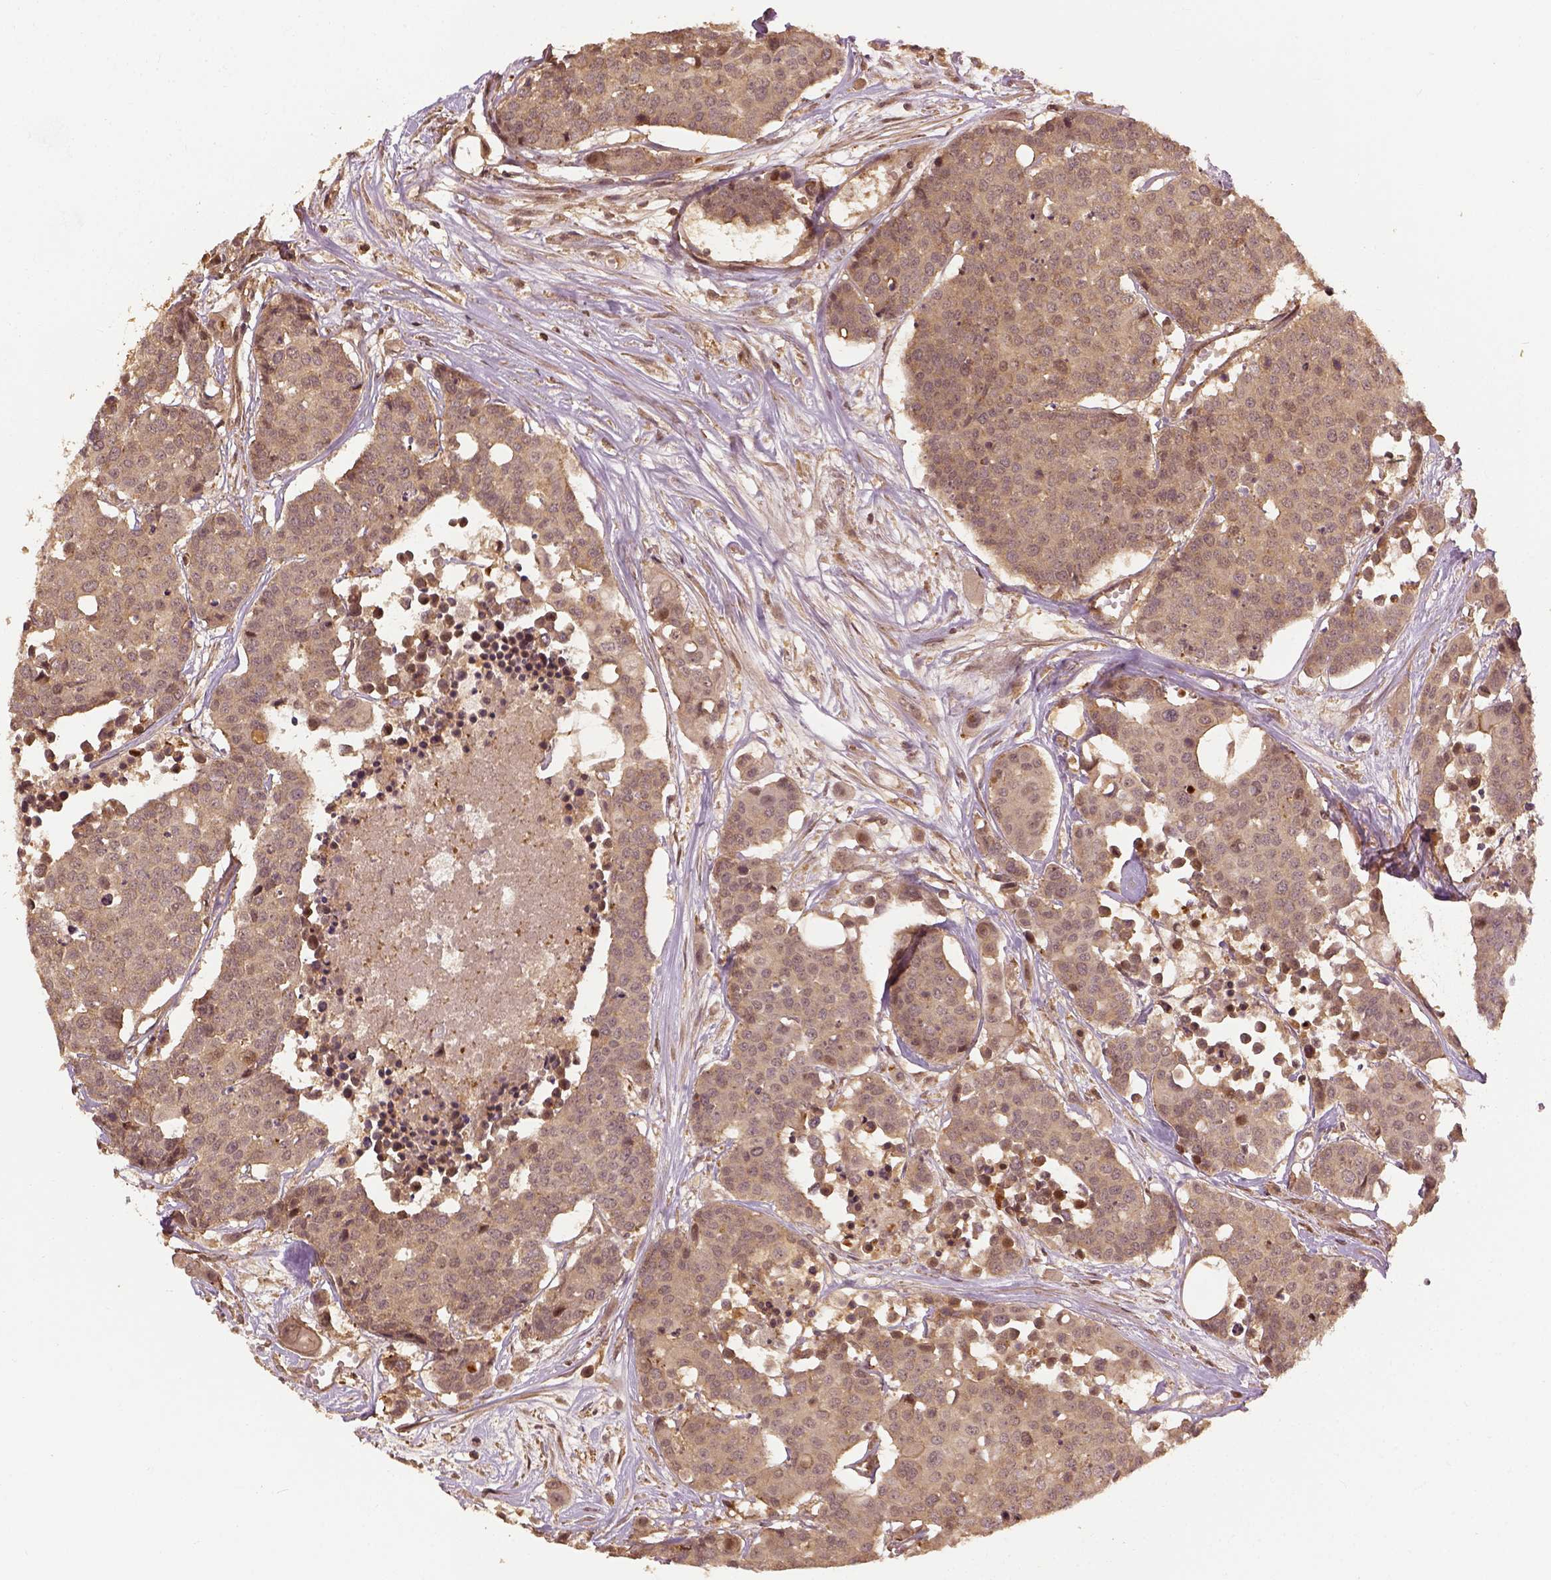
{"staining": {"intensity": "weak", "quantity": ">75%", "location": "cytoplasmic/membranous"}, "tissue": "carcinoid", "cell_type": "Tumor cells", "image_type": "cancer", "snomed": [{"axis": "morphology", "description": "Carcinoid, malignant, NOS"}, {"axis": "topography", "description": "Colon"}], "caption": "Malignant carcinoid stained with a protein marker demonstrates weak staining in tumor cells.", "gene": "VEGFA", "patient": {"sex": "male", "age": 81}}